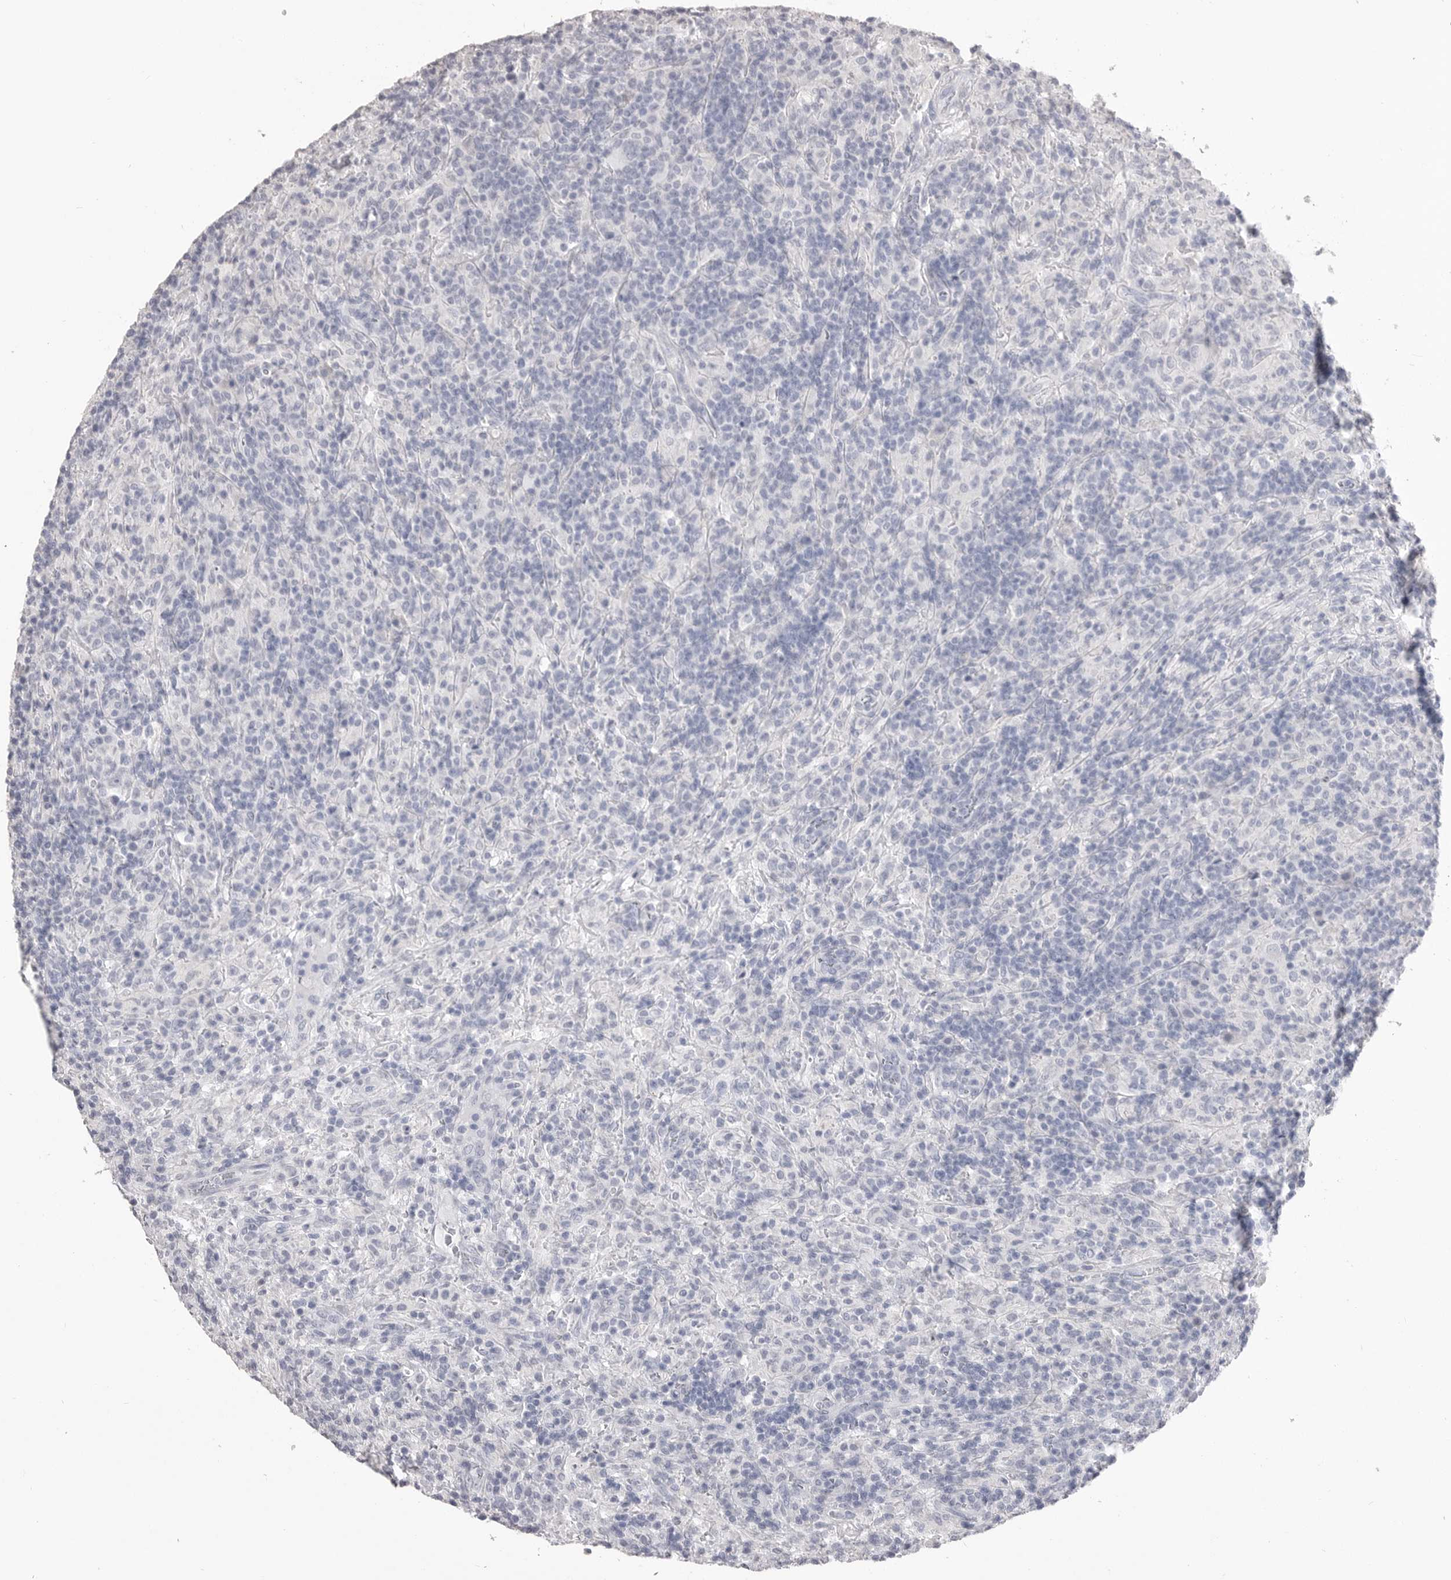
{"staining": {"intensity": "negative", "quantity": "none", "location": "none"}, "tissue": "lymphoma", "cell_type": "Tumor cells", "image_type": "cancer", "snomed": [{"axis": "morphology", "description": "Hodgkin's disease, NOS"}, {"axis": "topography", "description": "Lymph node"}], "caption": "Immunohistochemistry (IHC) image of lymphoma stained for a protein (brown), which demonstrates no positivity in tumor cells.", "gene": "ICAM5", "patient": {"sex": "male", "age": 70}}